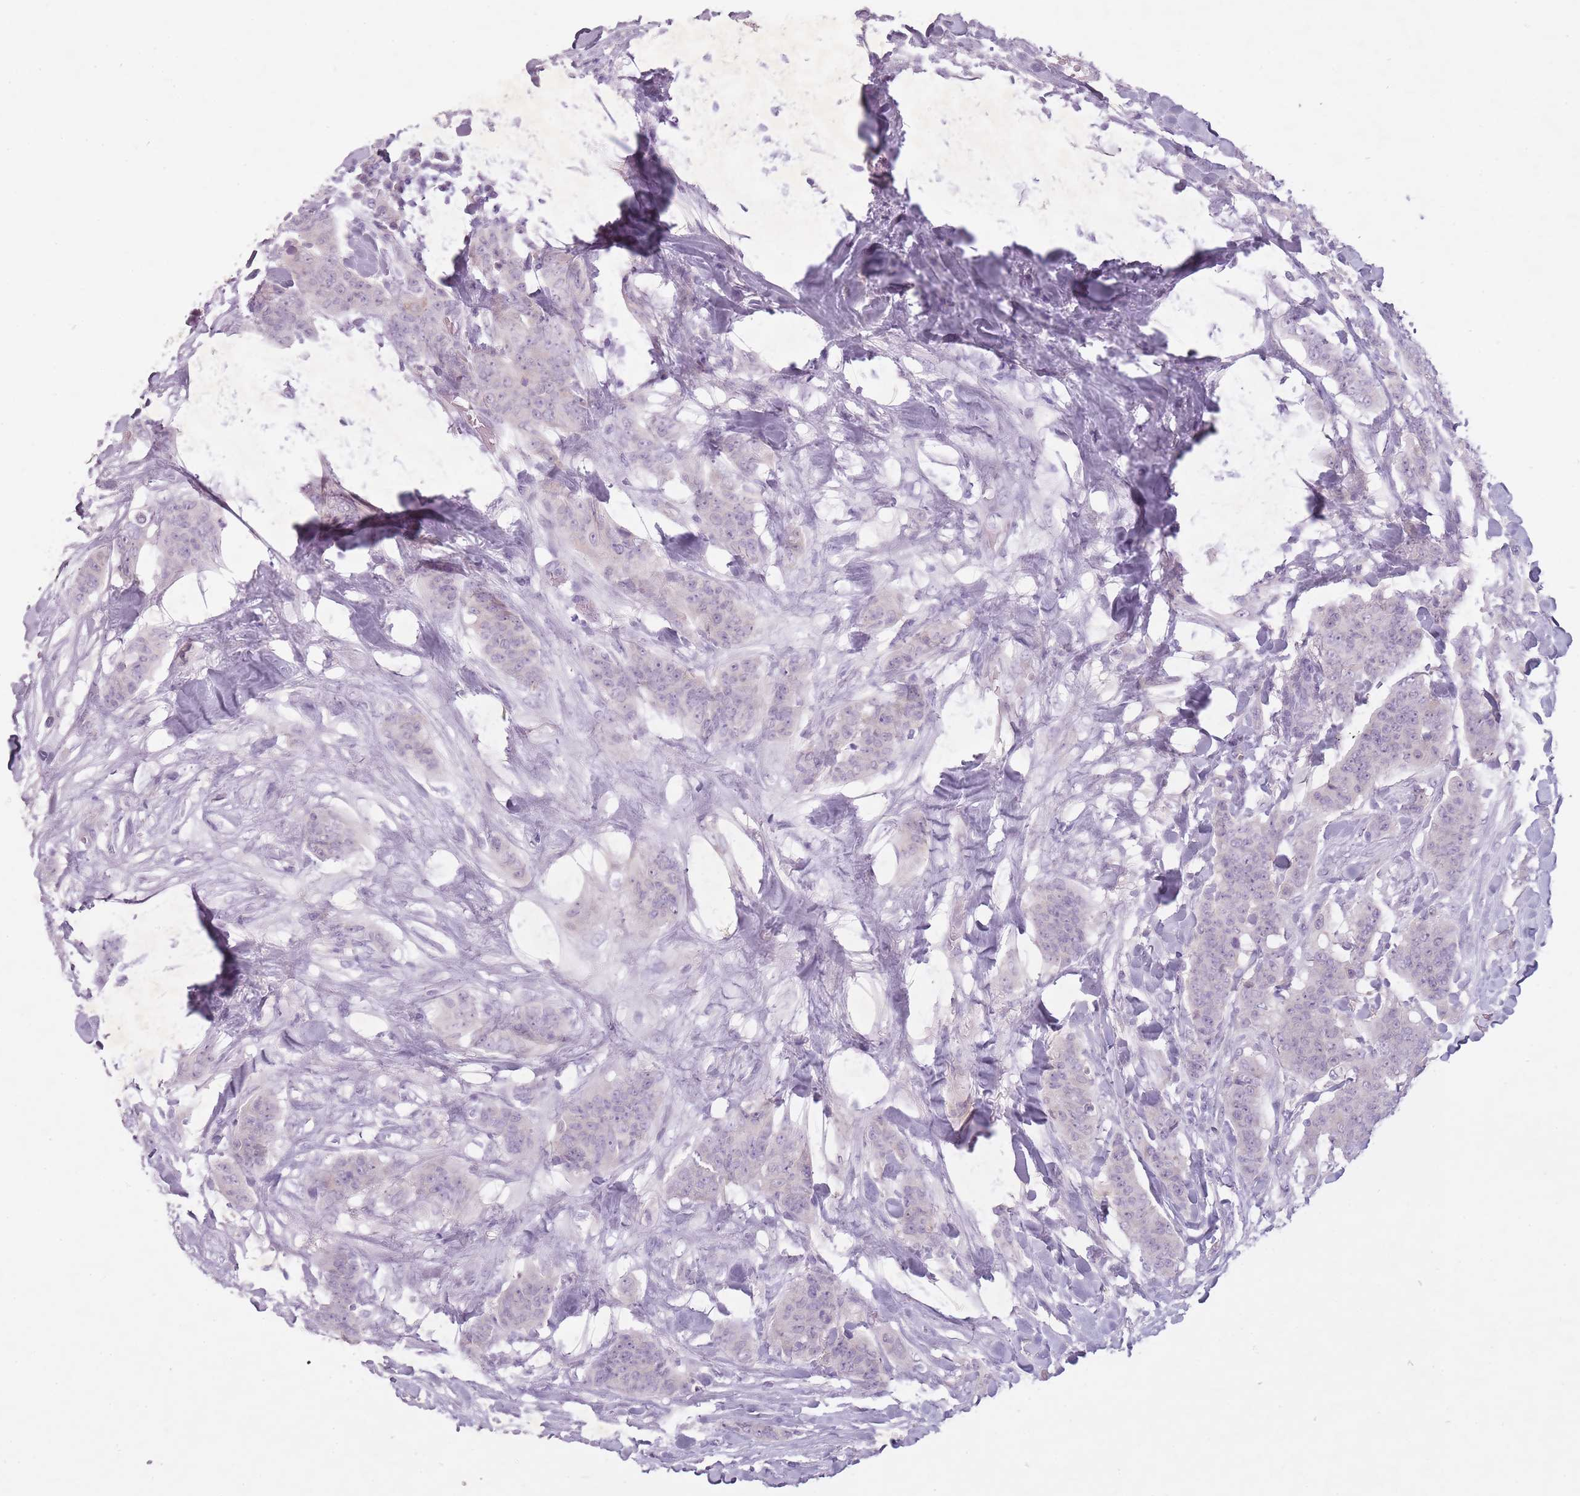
{"staining": {"intensity": "negative", "quantity": "none", "location": "none"}, "tissue": "breast cancer", "cell_type": "Tumor cells", "image_type": "cancer", "snomed": [{"axis": "morphology", "description": "Duct carcinoma"}, {"axis": "topography", "description": "Breast"}], "caption": "Histopathology image shows no significant protein staining in tumor cells of intraductal carcinoma (breast).", "gene": "FAM43B", "patient": {"sex": "female", "age": 40}}